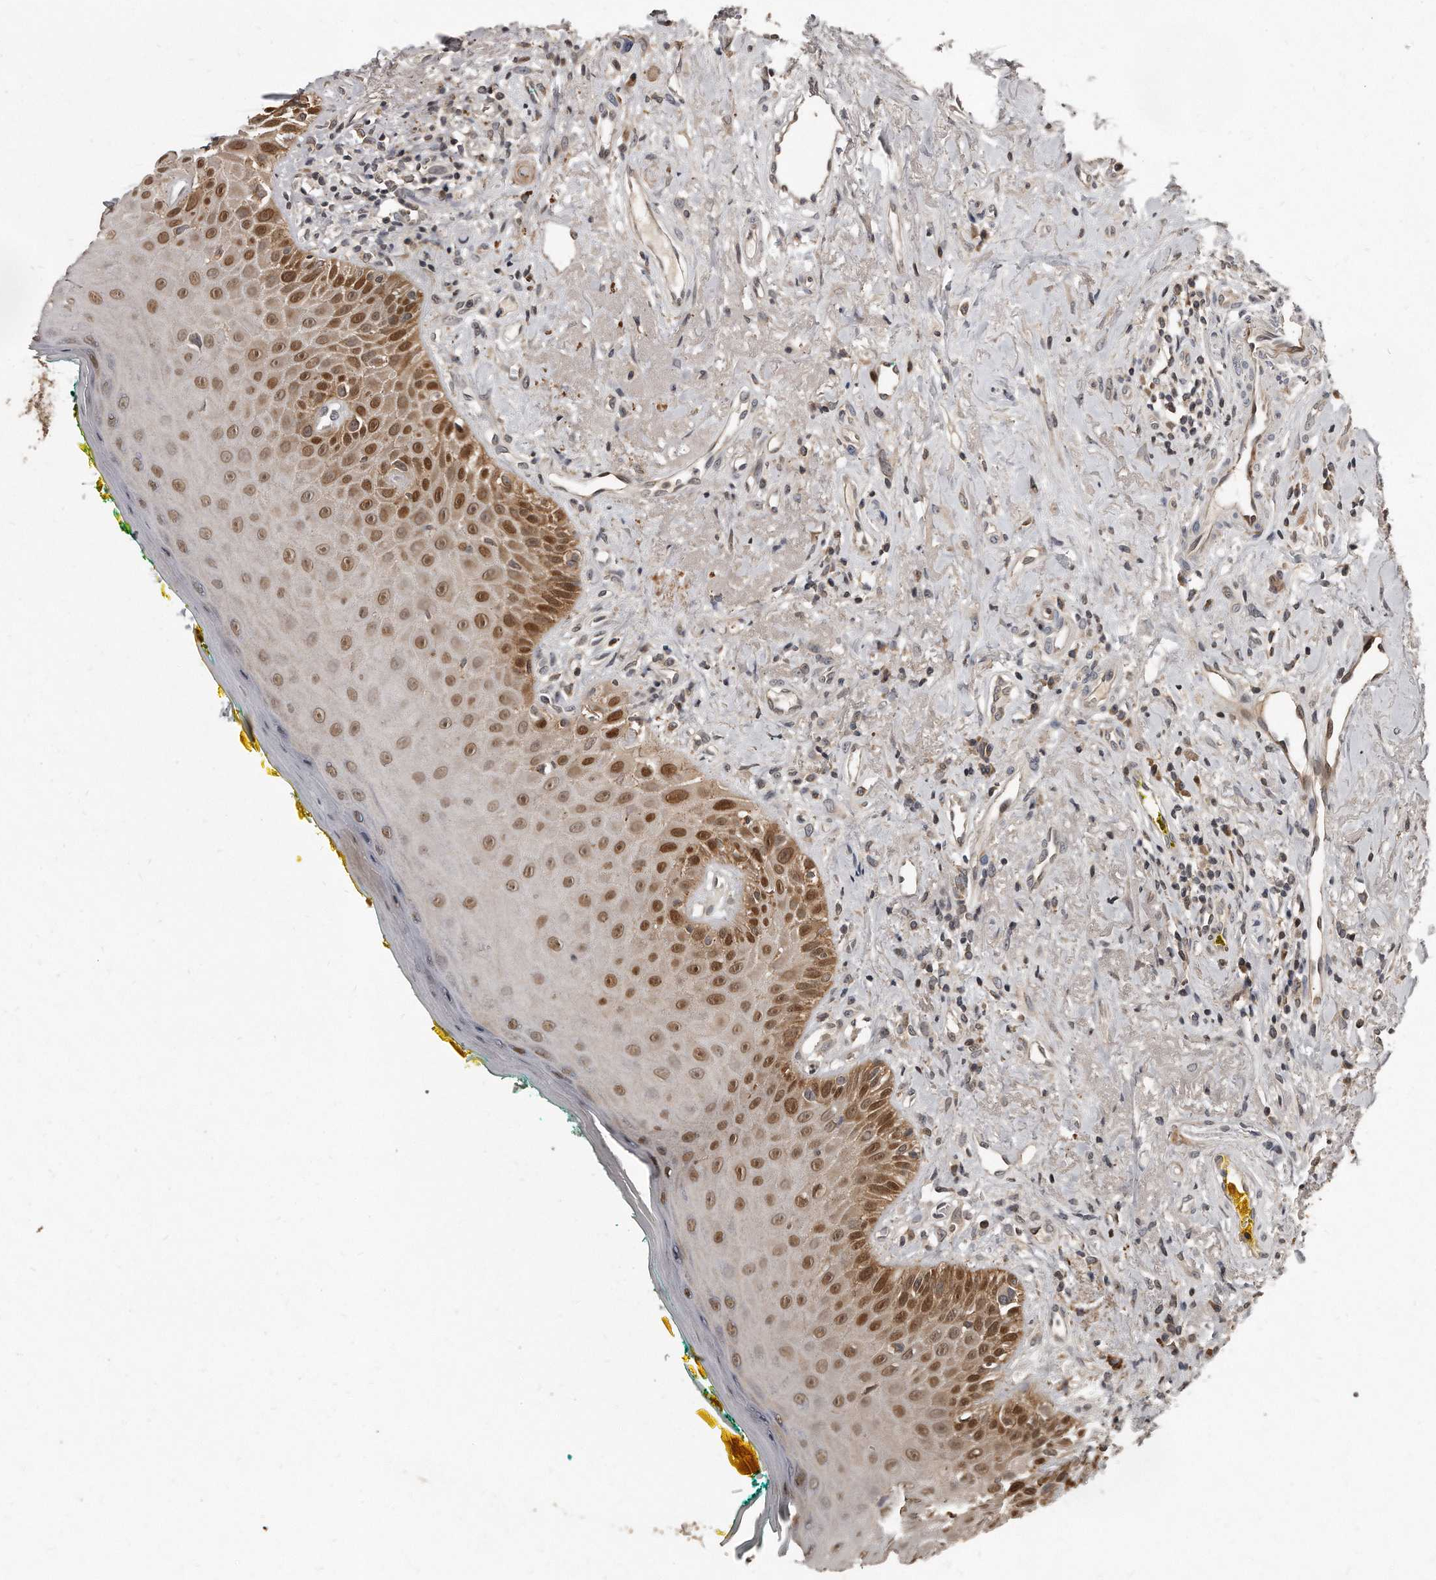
{"staining": {"intensity": "strong", "quantity": "25%-75%", "location": "cytoplasmic/membranous,nuclear"}, "tissue": "oral mucosa", "cell_type": "Squamous epithelial cells", "image_type": "normal", "snomed": [{"axis": "morphology", "description": "Normal tissue, NOS"}, {"axis": "topography", "description": "Oral tissue"}], "caption": "DAB immunohistochemical staining of normal human oral mucosa shows strong cytoplasmic/membranous,nuclear protein positivity in approximately 25%-75% of squamous epithelial cells.", "gene": "GCH1", "patient": {"sex": "female", "age": 70}}